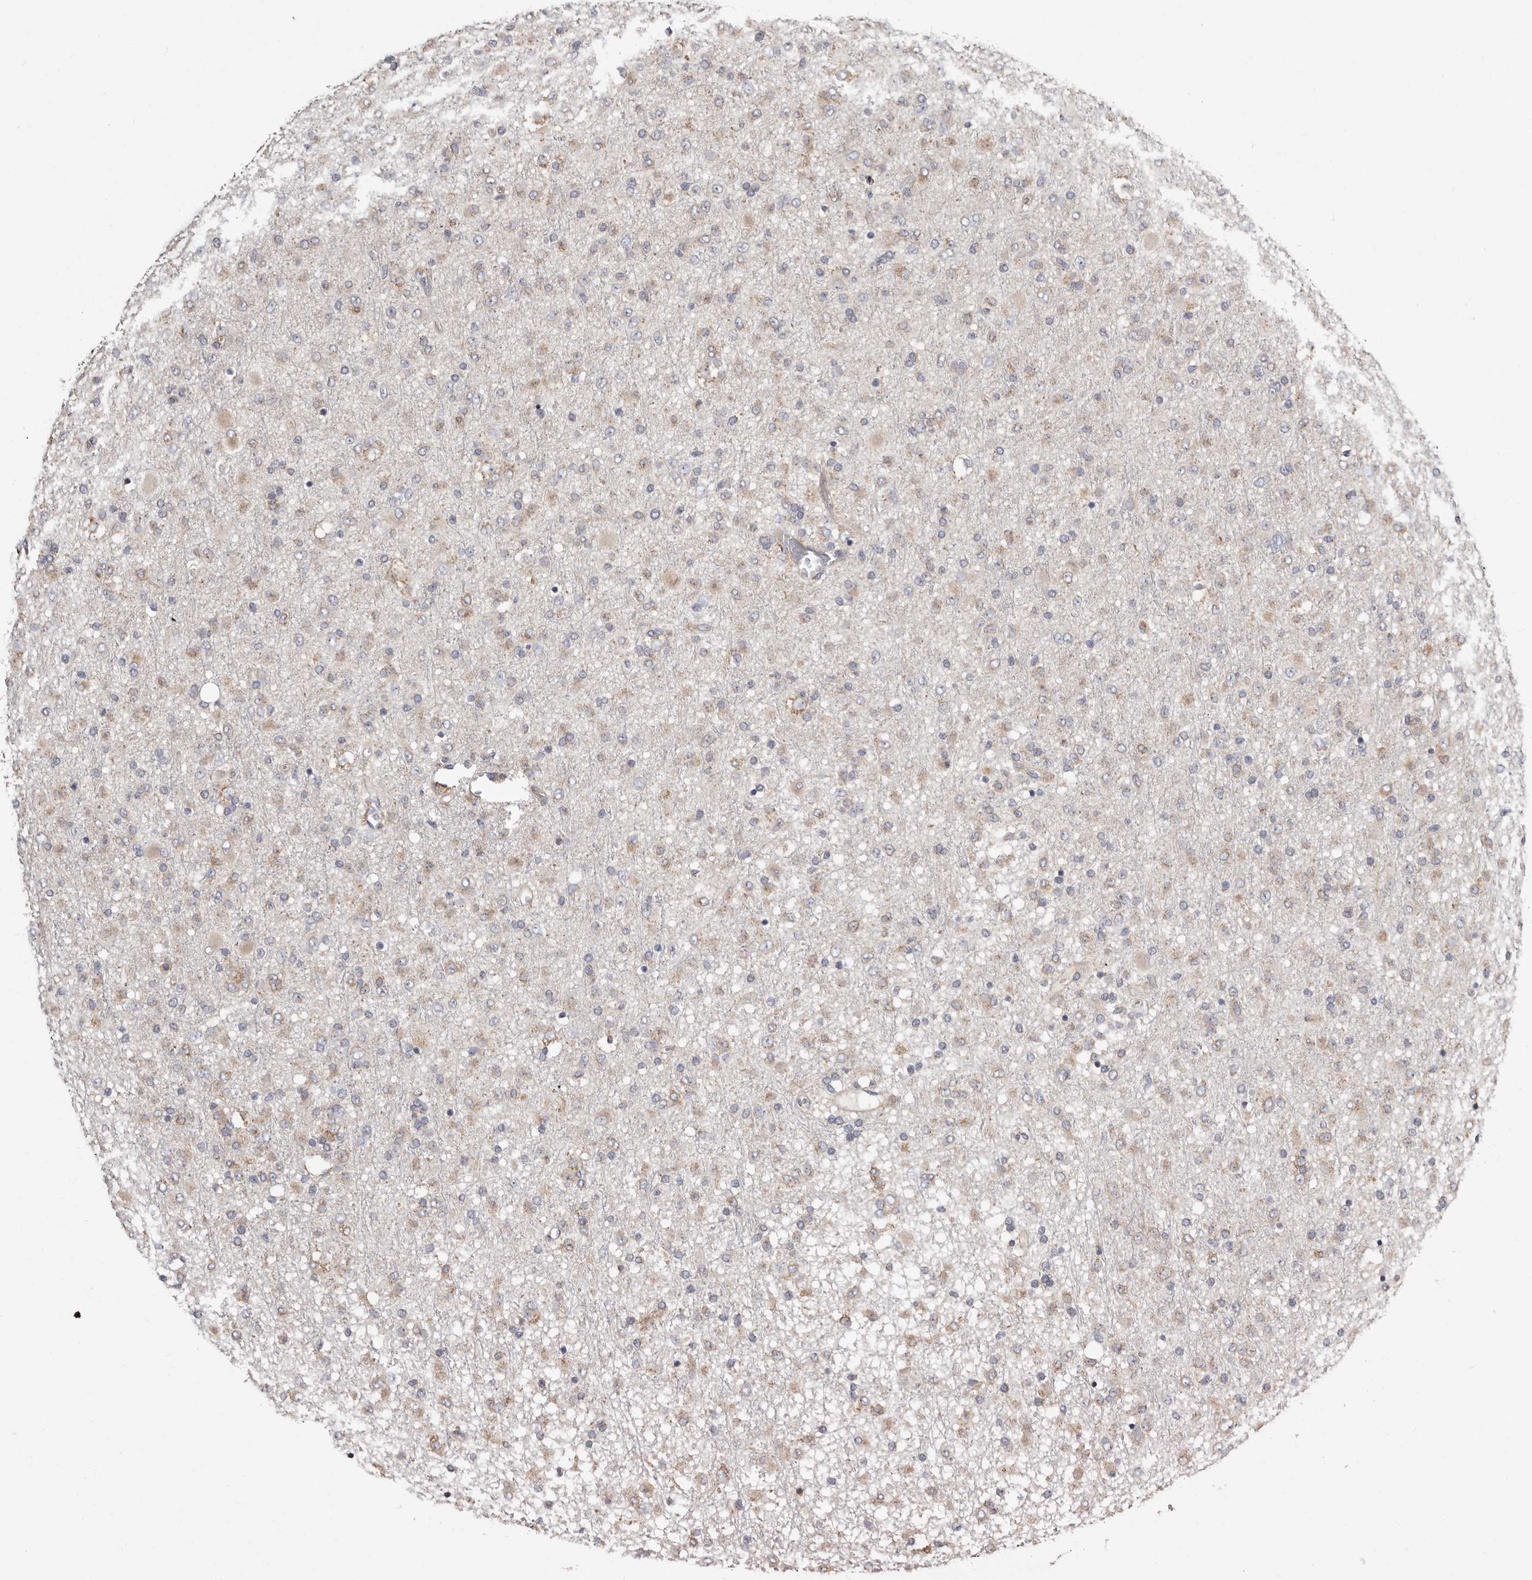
{"staining": {"intensity": "weak", "quantity": "25%-75%", "location": "cytoplasmic/membranous"}, "tissue": "glioma", "cell_type": "Tumor cells", "image_type": "cancer", "snomed": [{"axis": "morphology", "description": "Glioma, malignant, Low grade"}, {"axis": "topography", "description": "Brain"}], "caption": "Immunohistochemistry (IHC) staining of malignant low-grade glioma, which exhibits low levels of weak cytoplasmic/membranous positivity in about 25%-75% of tumor cells indicating weak cytoplasmic/membranous protein expression. The staining was performed using DAB (brown) for protein detection and nuclei were counterstained in hematoxylin (blue).", "gene": "ASIC5", "patient": {"sex": "male", "age": 65}}